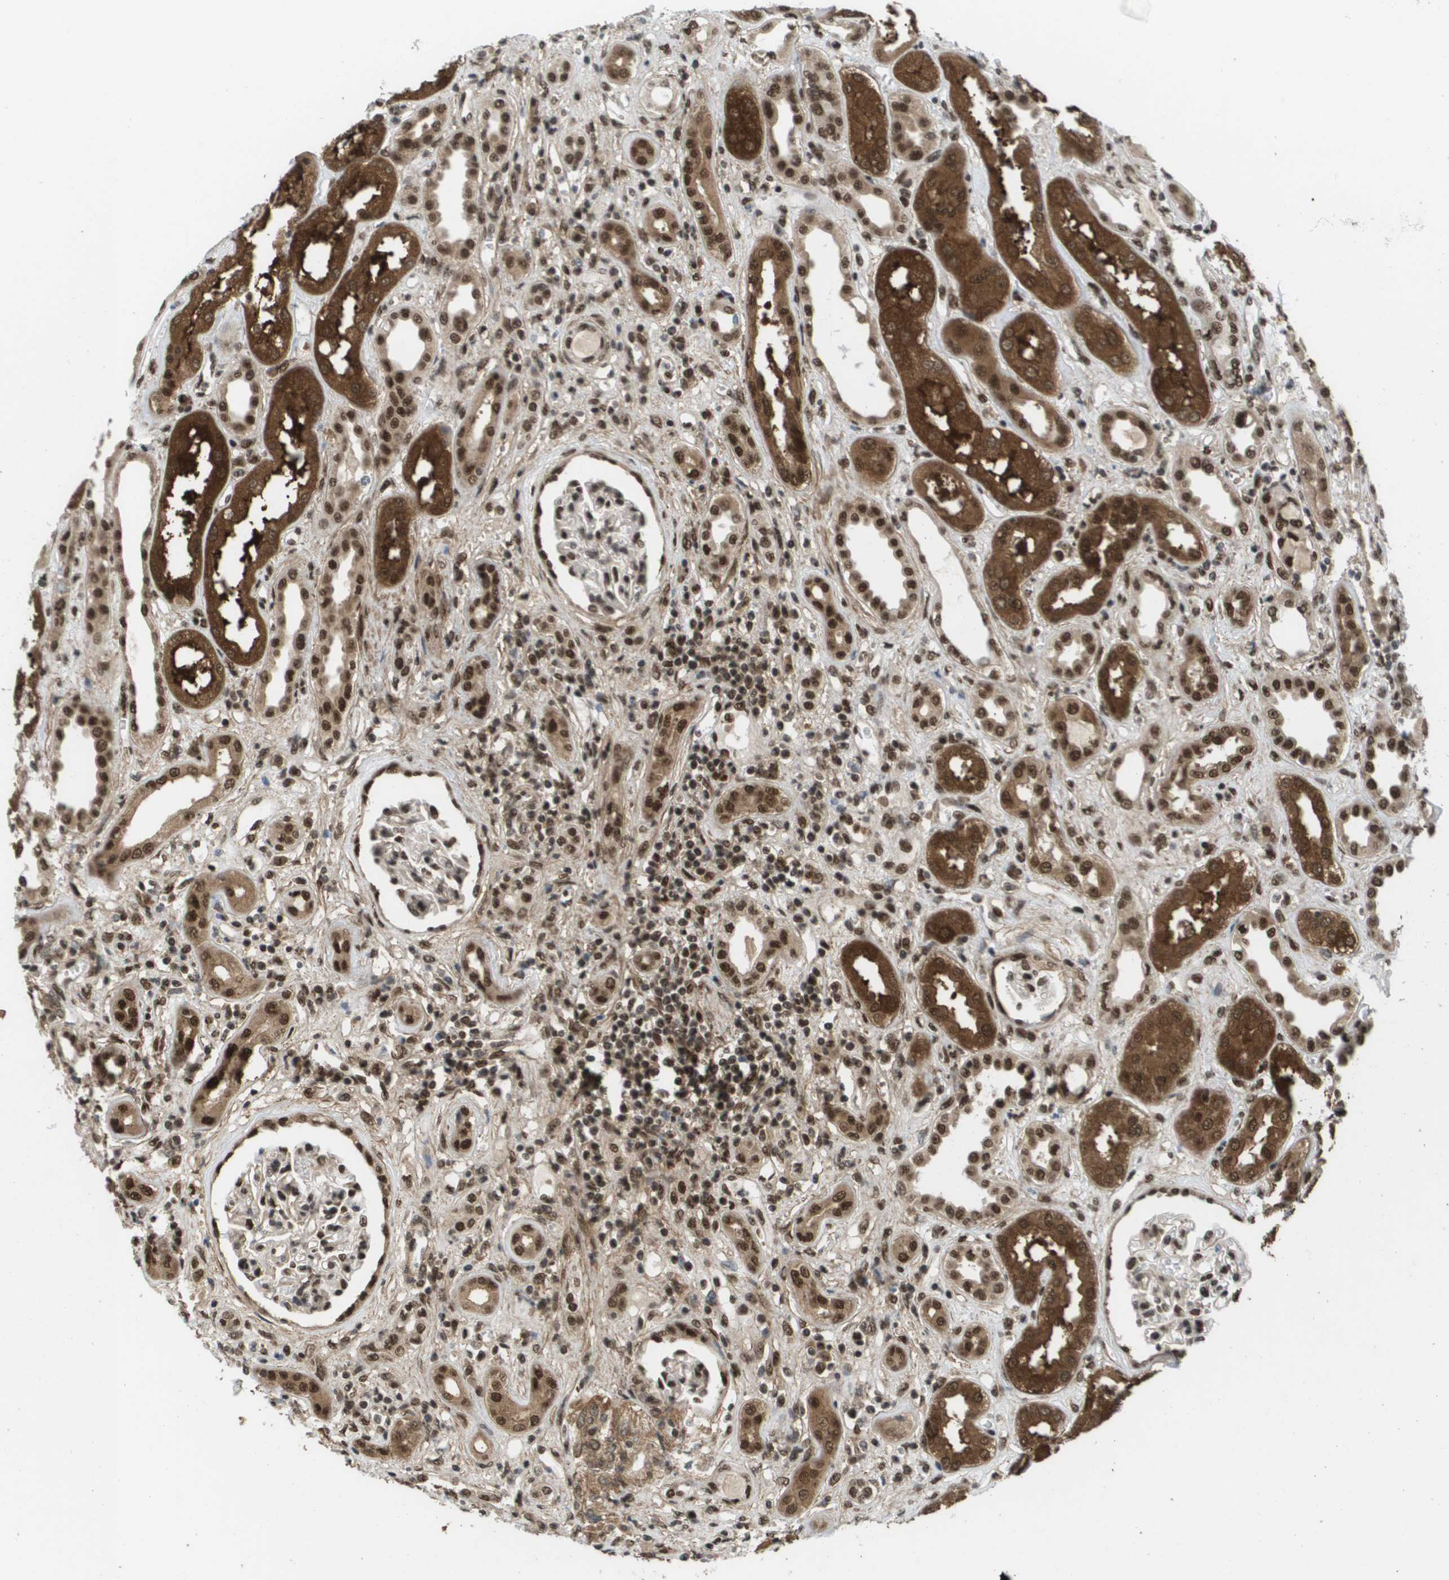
{"staining": {"intensity": "moderate", "quantity": "25%-75%", "location": "nuclear"}, "tissue": "kidney", "cell_type": "Cells in glomeruli", "image_type": "normal", "snomed": [{"axis": "morphology", "description": "Normal tissue, NOS"}, {"axis": "topography", "description": "Kidney"}], "caption": "DAB immunohistochemical staining of unremarkable human kidney shows moderate nuclear protein staining in about 25%-75% of cells in glomeruli.", "gene": "PRCC", "patient": {"sex": "male", "age": 59}}